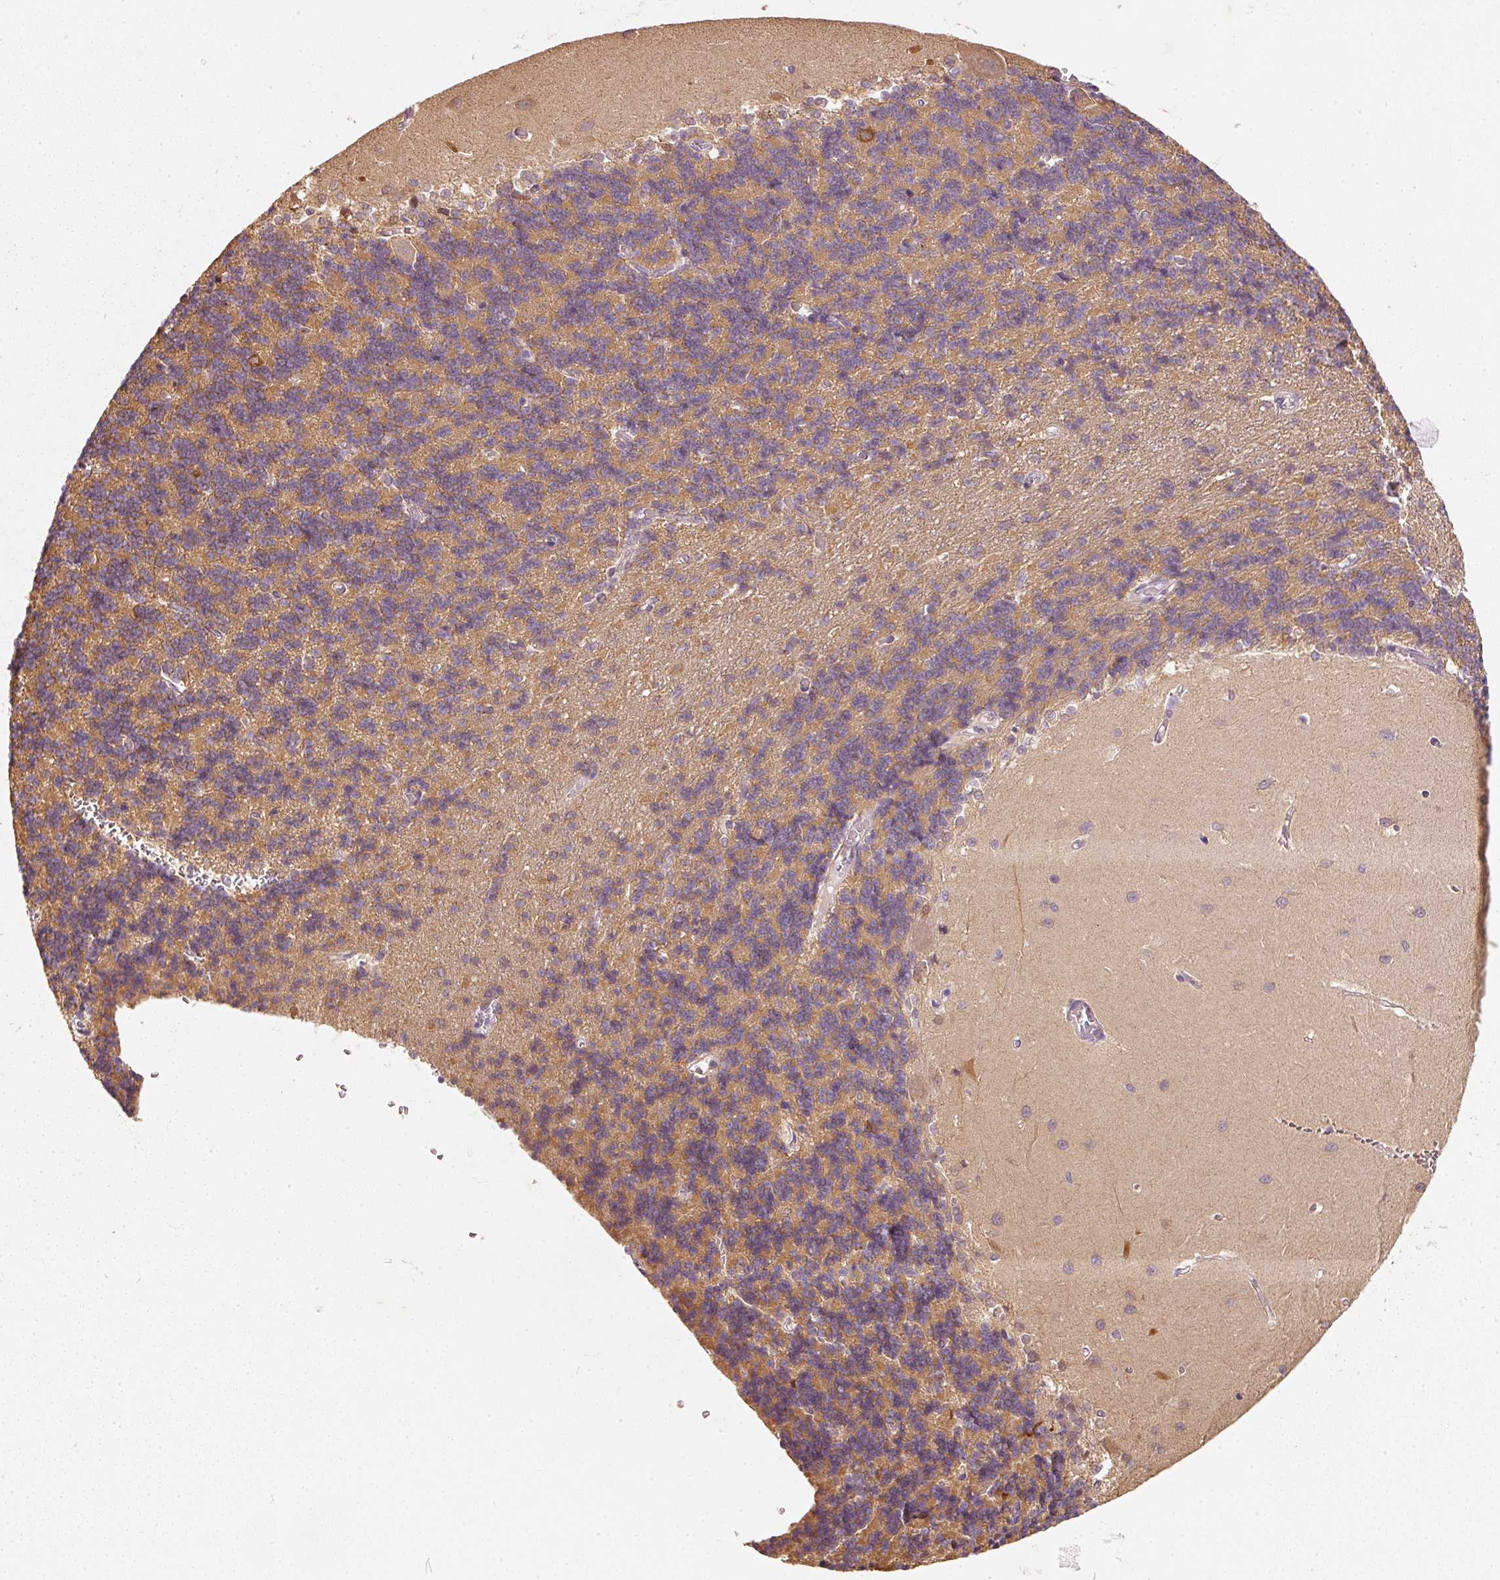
{"staining": {"intensity": "moderate", "quantity": ">75%", "location": "cytoplasmic/membranous"}, "tissue": "cerebellum", "cell_type": "Cells in granular layer", "image_type": "normal", "snomed": [{"axis": "morphology", "description": "Normal tissue, NOS"}, {"axis": "topography", "description": "Cerebellum"}], "caption": "A medium amount of moderate cytoplasmic/membranous expression is present in about >75% of cells in granular layer in benign cerebellum. The staining was performed using DAB (3,3'-diaminobenzidine), with brown indicating positive protein expression. Nuclei are stained blue with hematoxylin.", "gene": "RGL2", "patient": {"sex": "male", "age": 37}}